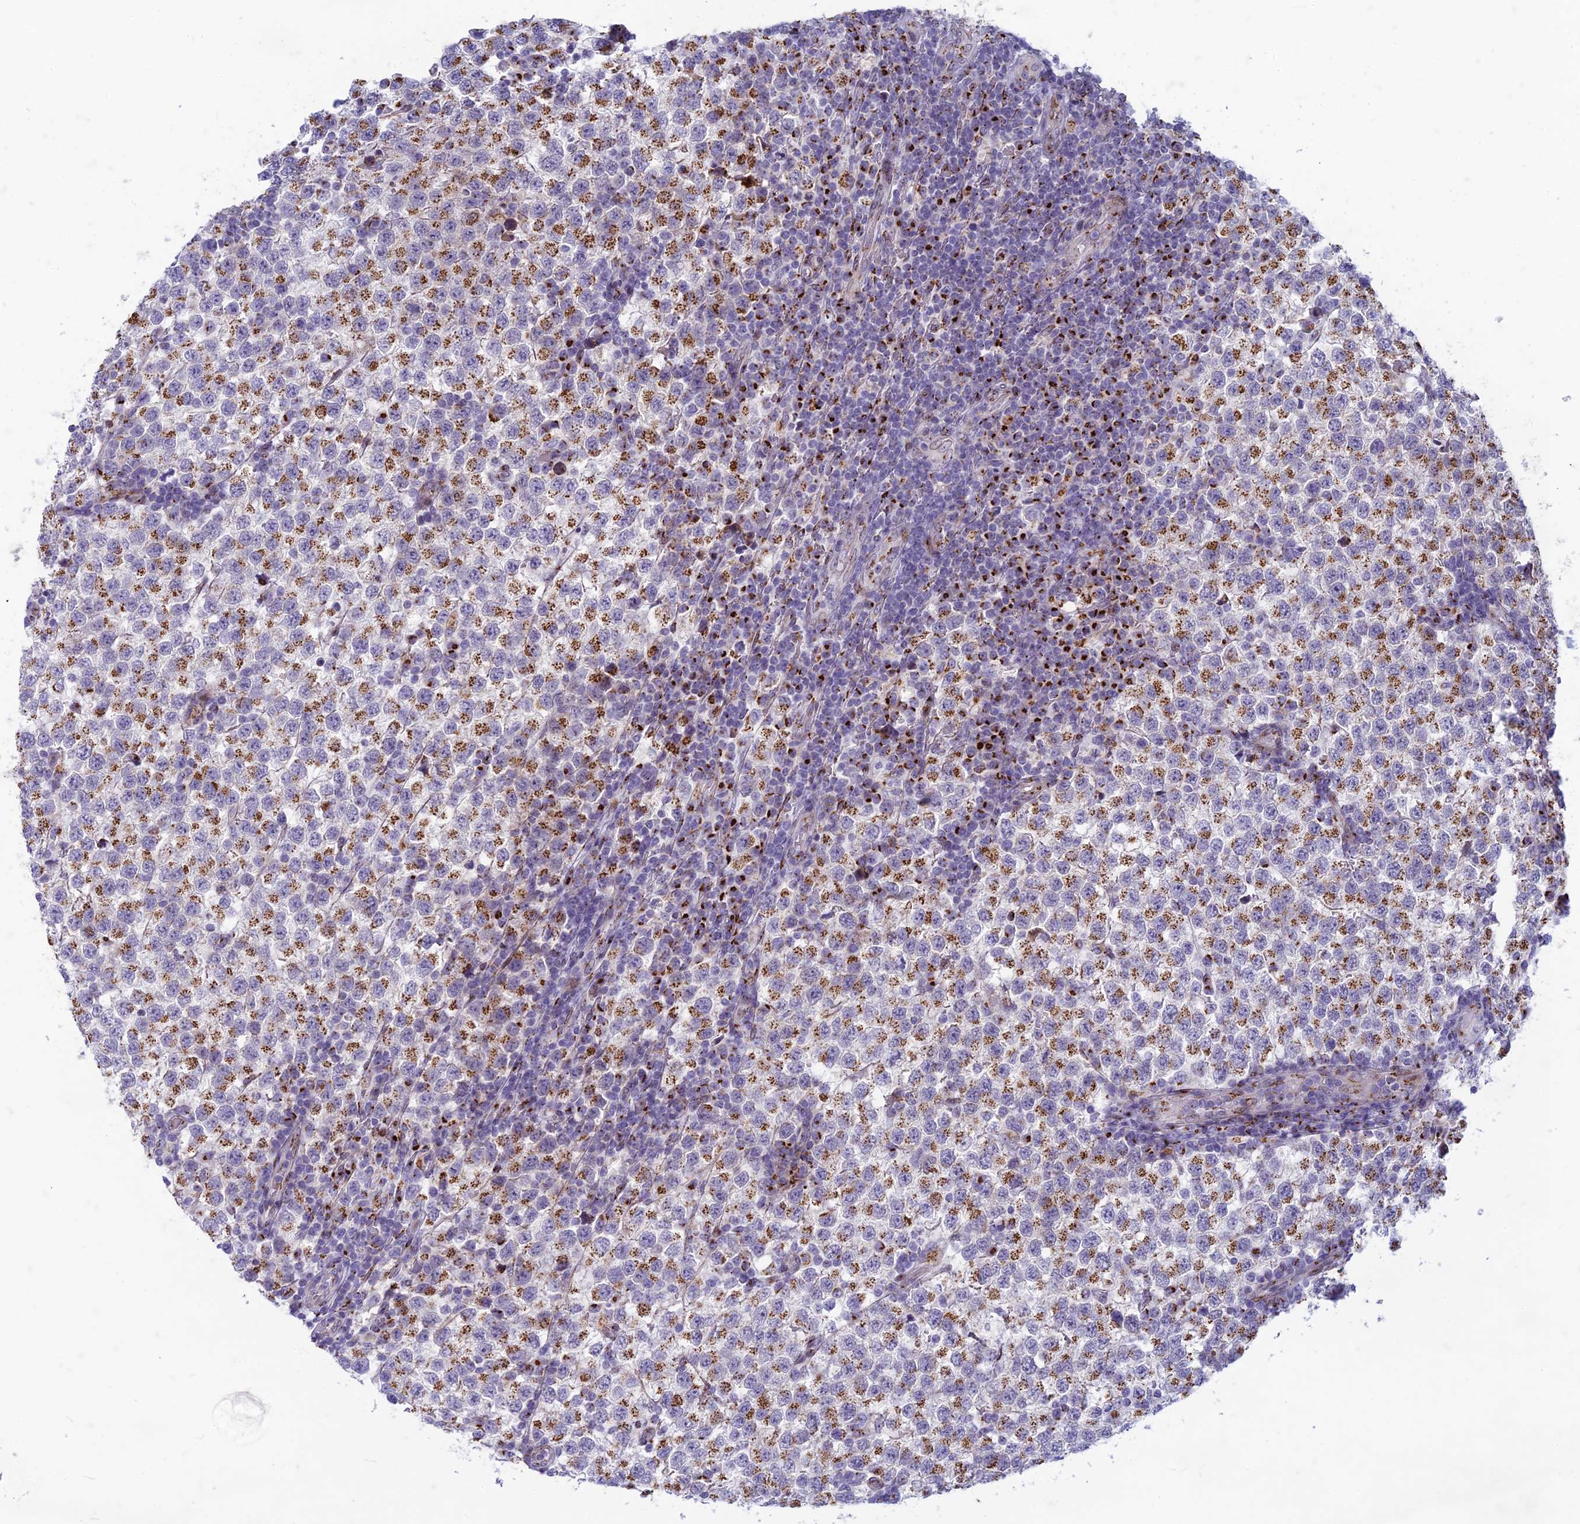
{"staining": {"intensity": "moderate", "quantity": ">75%", "location": "cytoplasmic/membranous"}, "tissue": "testis cancer", "cell_type": "Tumor cells", "image_type": "cancer", "snomed": [{"axis": "morphology", "description": "Seminoma, NOS"}, {"axis": "topography", "description": "Testis"}], "caption": "Immunohistochemistry of testis cancer demonstrates medium levels of moderate cytoplasmic/membranous positivity in about >75% of tumor cells.", "gene": "FAM3C", "patient": {"sex": "male", "age": 34}}